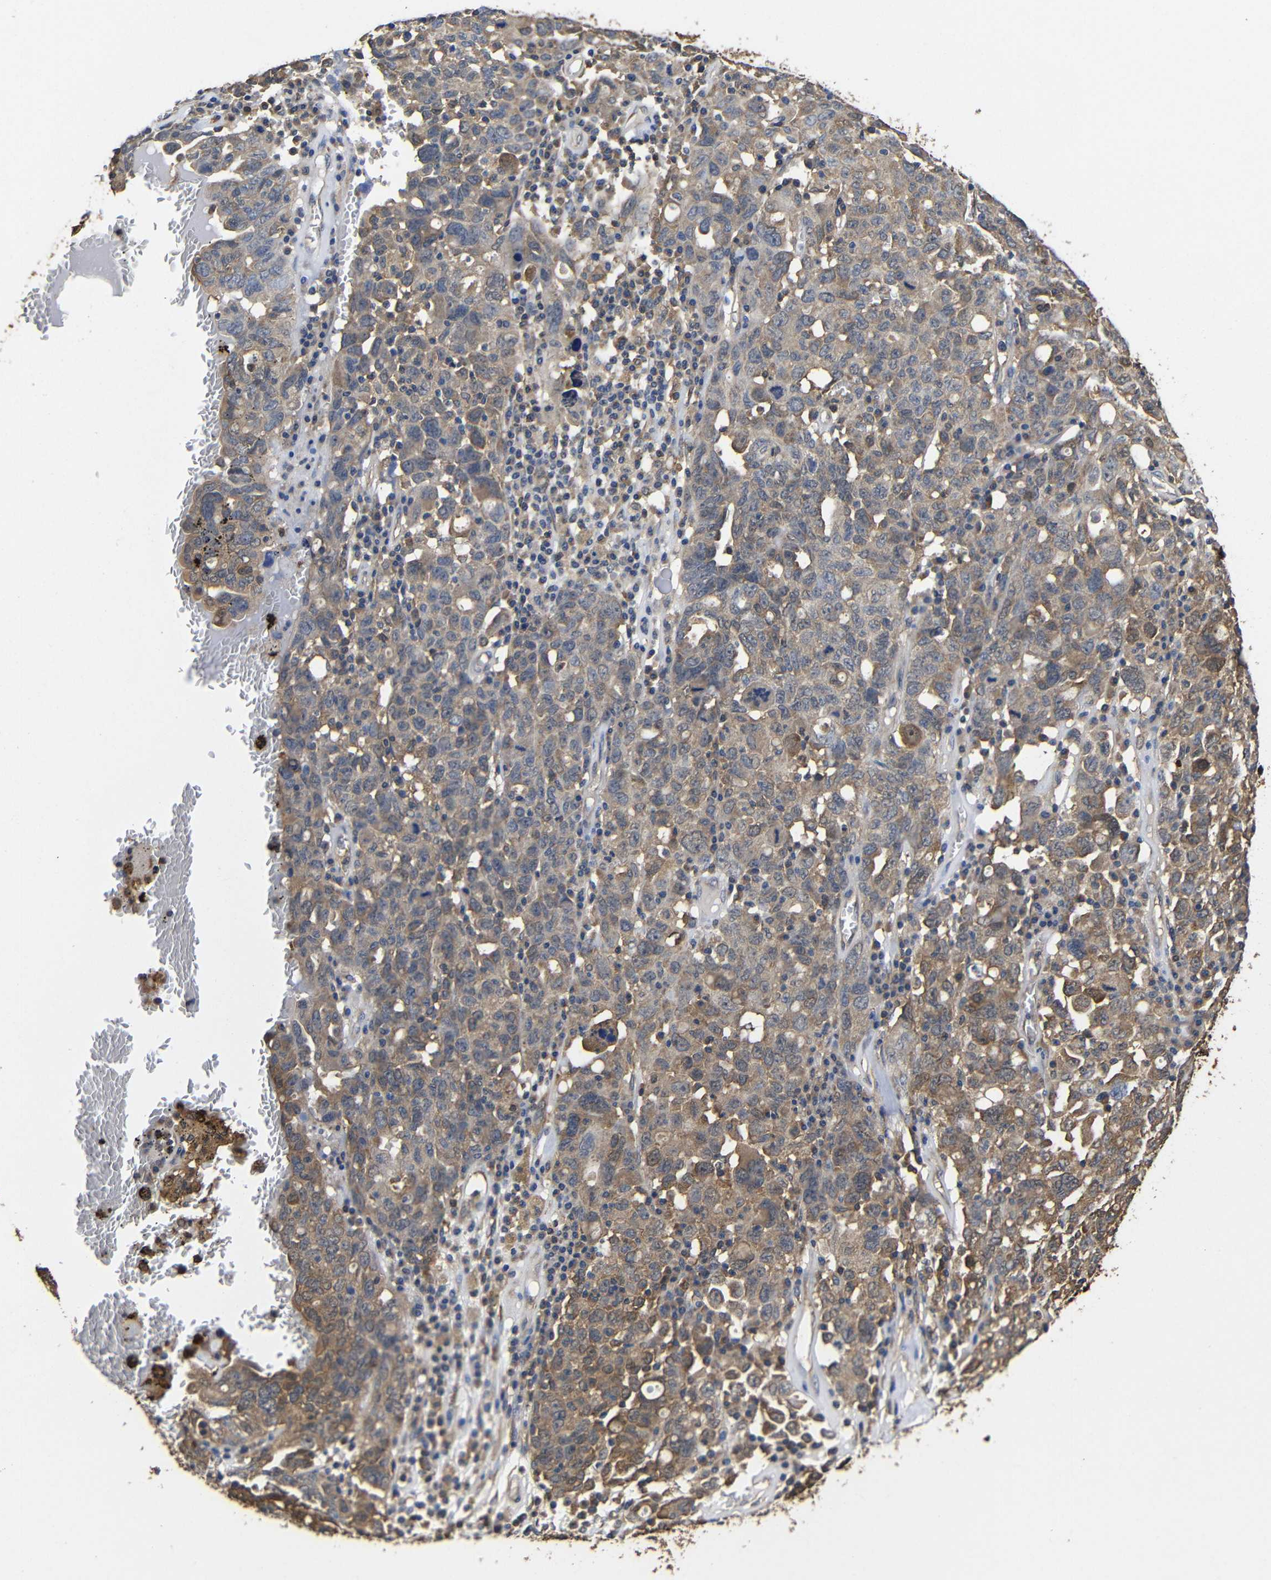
{"staining": {"intensity": "moderate", "quantity": "25%-75%", "location": "cytoplasmic/membranous"}, "tissue": "ovarian cancer", "cell_type": "Tumor cells", "image_type": "cancer", "snomed": [{"axis": "morphology", "description": "Carcinoma, endometroid"}, {"axis": "topography", "description": "Ovary"}], "caption": "This is an image of immunohistochemistry (IHC) staining of ovarian cancer, which shows moderate staining in the cytoplasmic/membranous of tumor cells.", "gene": "LRRCC1", "patient": {"sex": "female", "age": 62}}